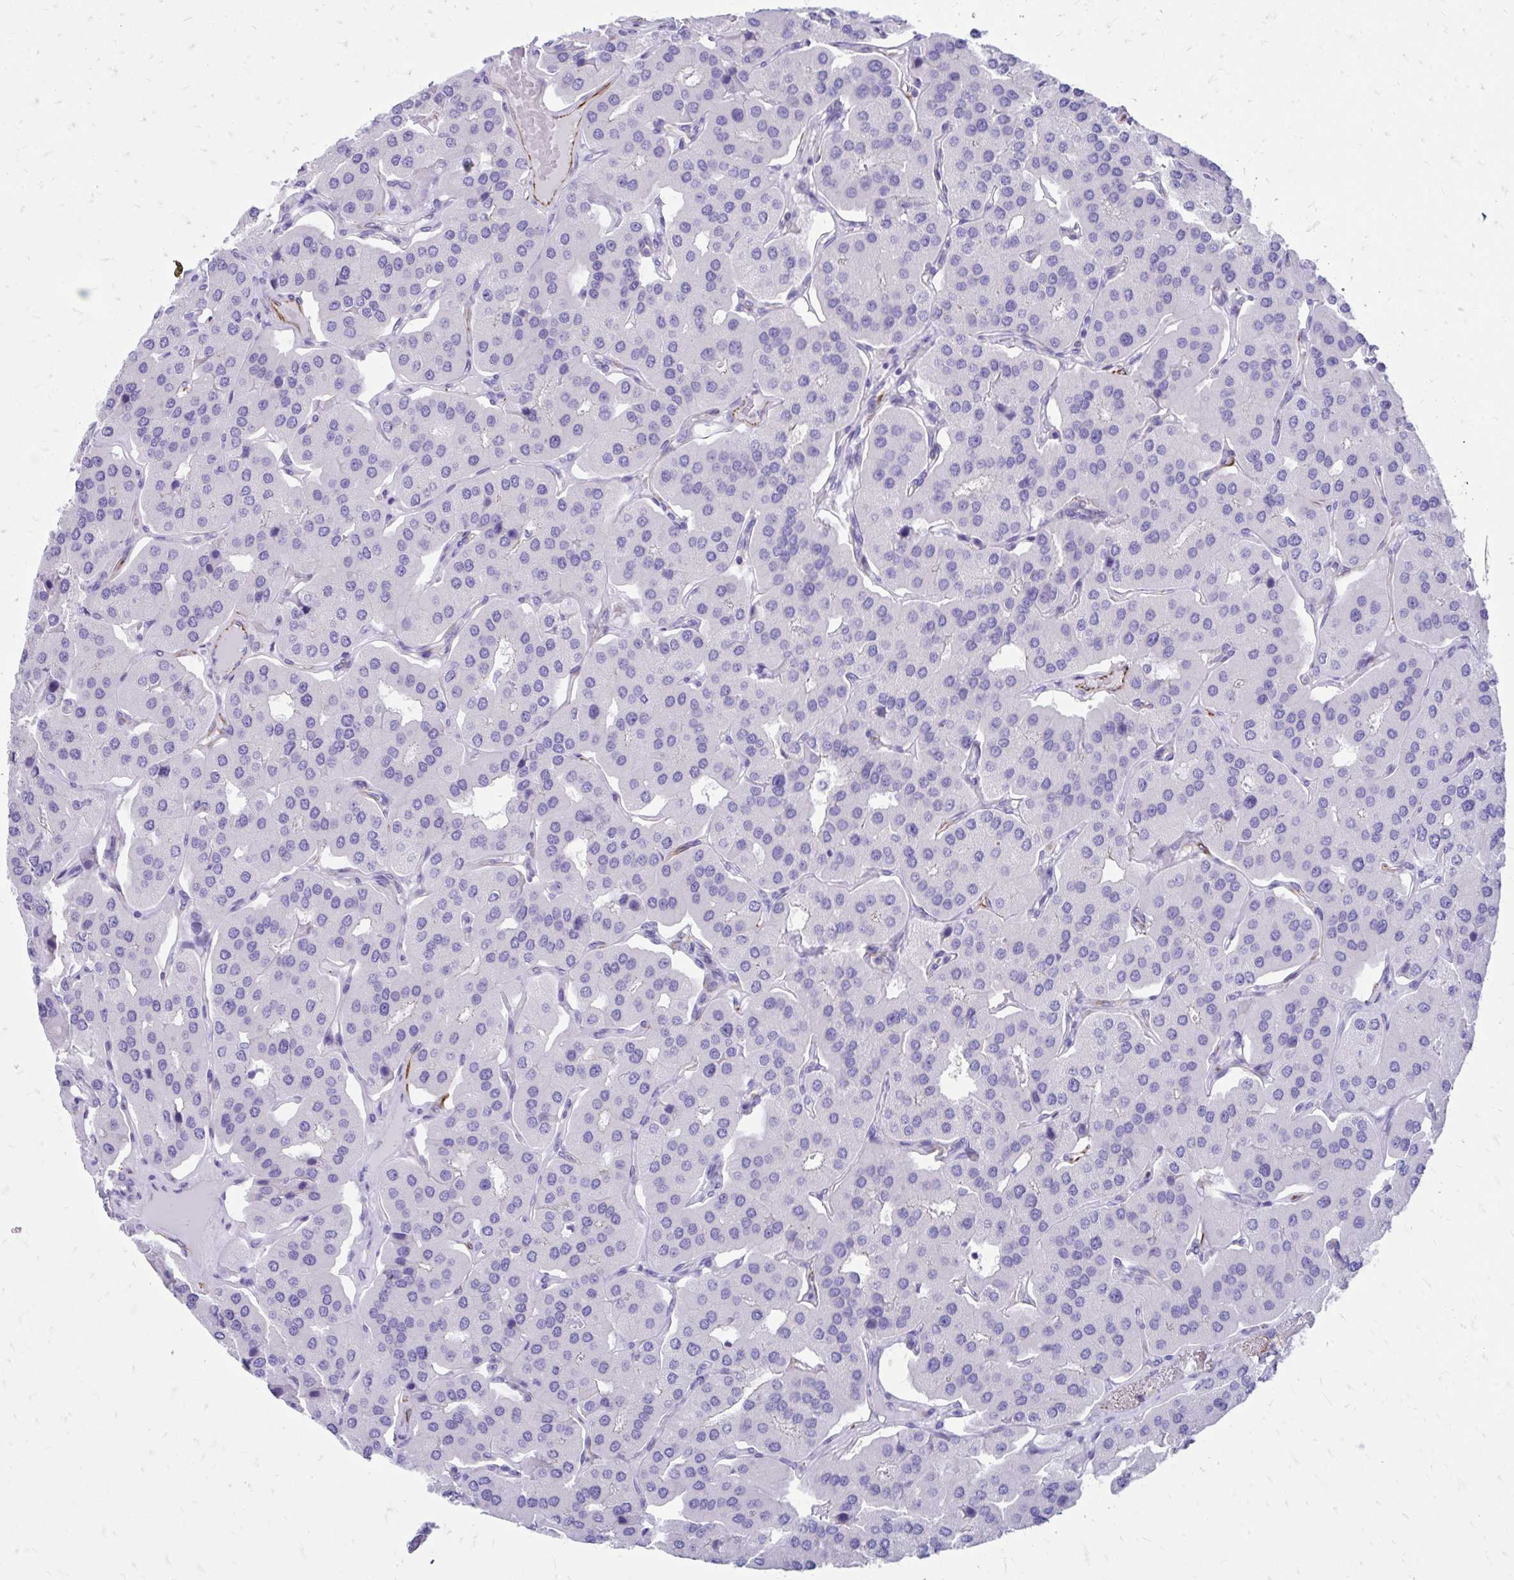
{"staining": {"intensity": "negative", "quantity": "none", "location": "none"}, "tissue": "parathyroid gland", "cell_type": "Glandular cells", "image_type": "normal", "snomed": [{"axis": "morphology", "description": "Normal tissue, NOS"}, {"axis": "morphology", "description": "Adenoma, NOS"}, {"axis": "topography", "description": "Parathyroid gland"}], "caption": "Human parathyroid gland stained for a protein using immunohistochemistry exhibits no expression in glandular cells.", "gene": "ZNF699", "patient": {"sex": "female", "age": 86}}